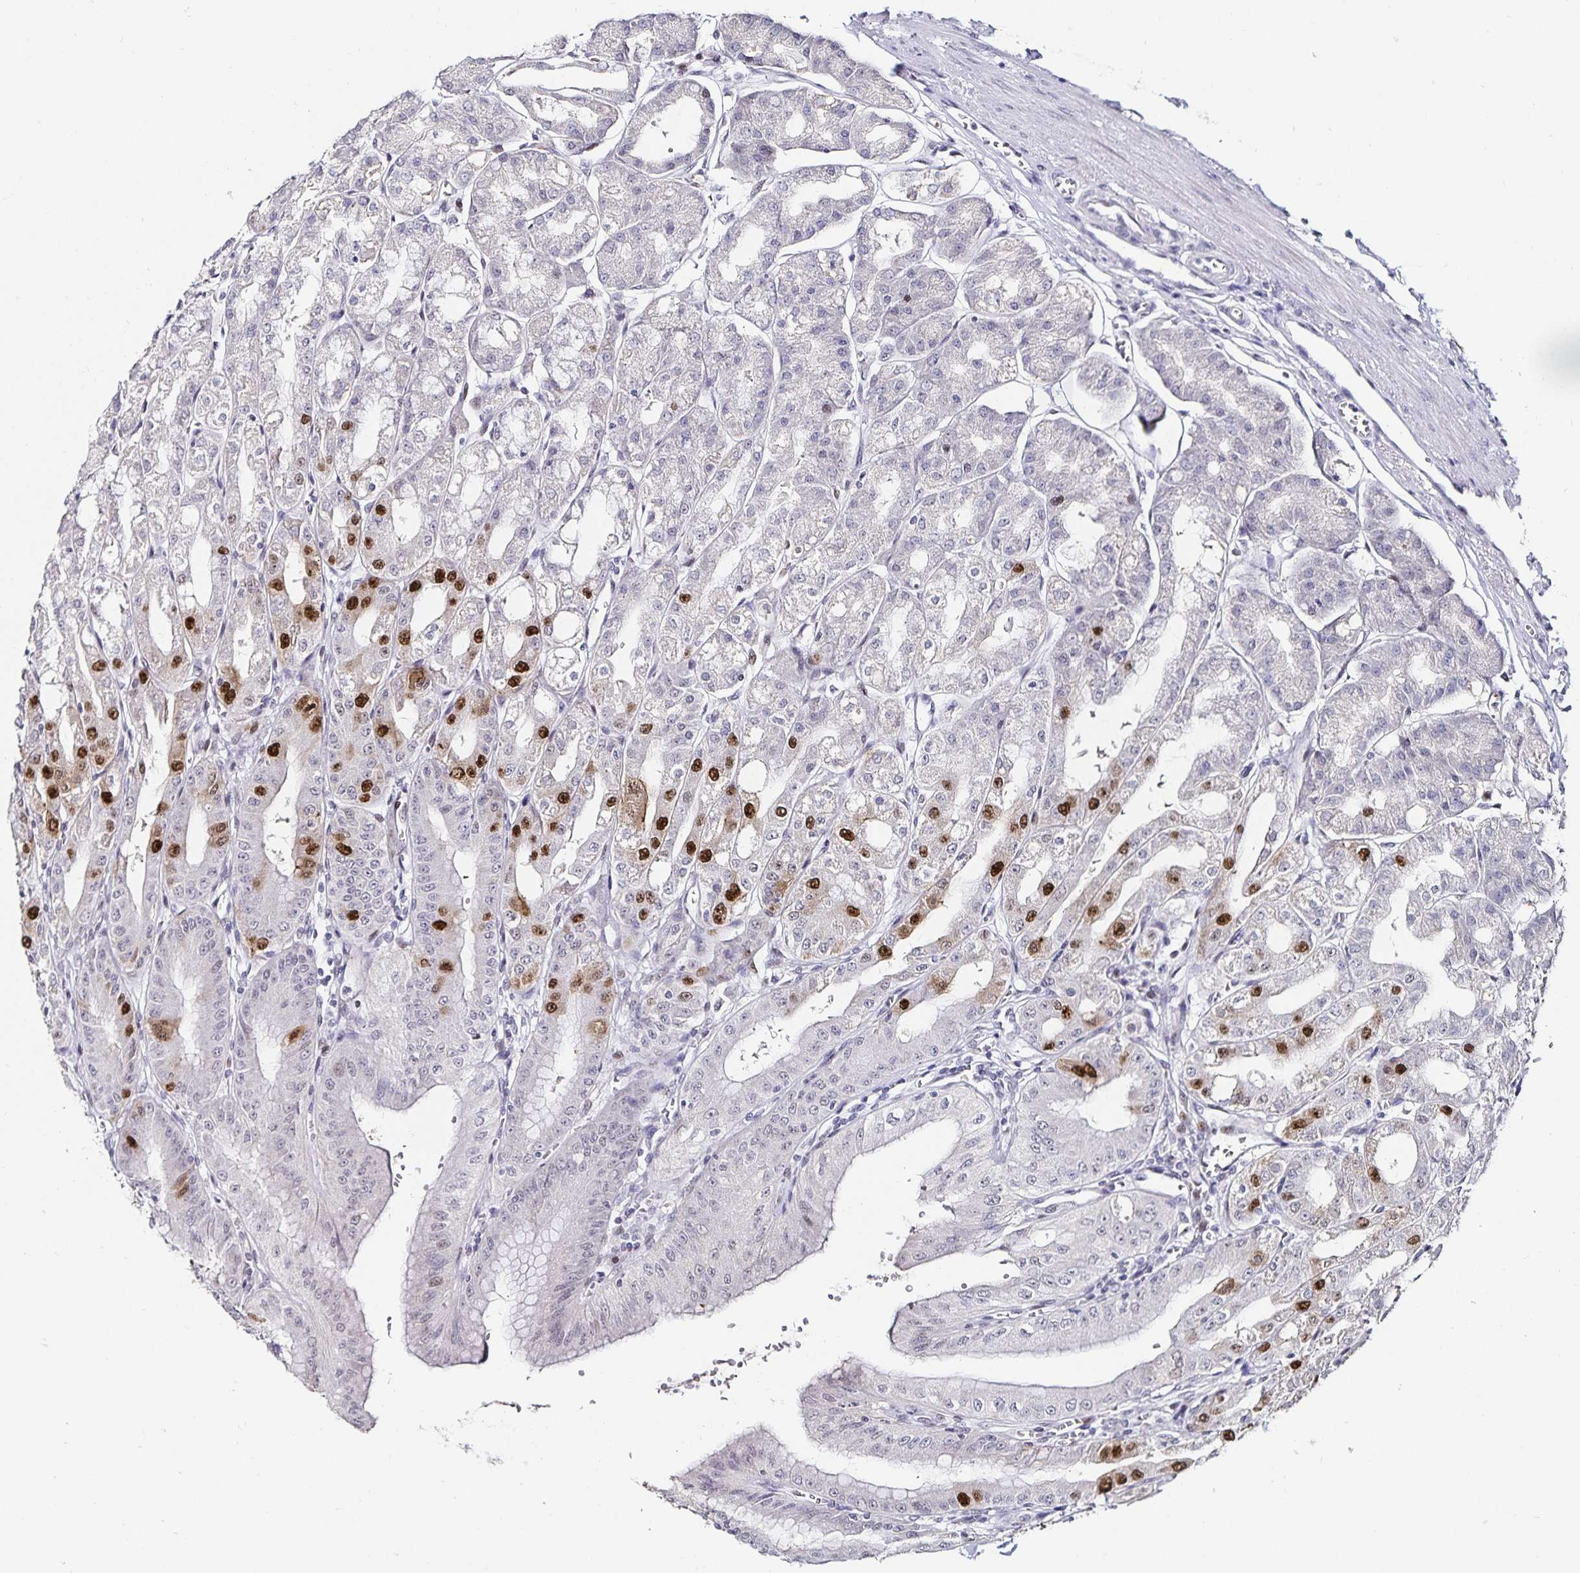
{"staining": {"intensity": "strong", "quantity": "<25%", "location": "nuclear"}, "tissue": "stomach", "cell_type": "Glandular cells", "image_type": "normal", "snomed": [{"axis": "morphology", "description": "Normal tissue, NOS"}, {"axis": "topography", "description": "Stomach, lower"}], "caption": "Stomach was stained to show a protein in brown. There is medium levels of strong nuclear positivity in approximately <25% of glandular cells. (IHC, brightfield microscopy, high magnification).", "gene": "ANLN", "patient": {"sex": "male", "age": 71}}